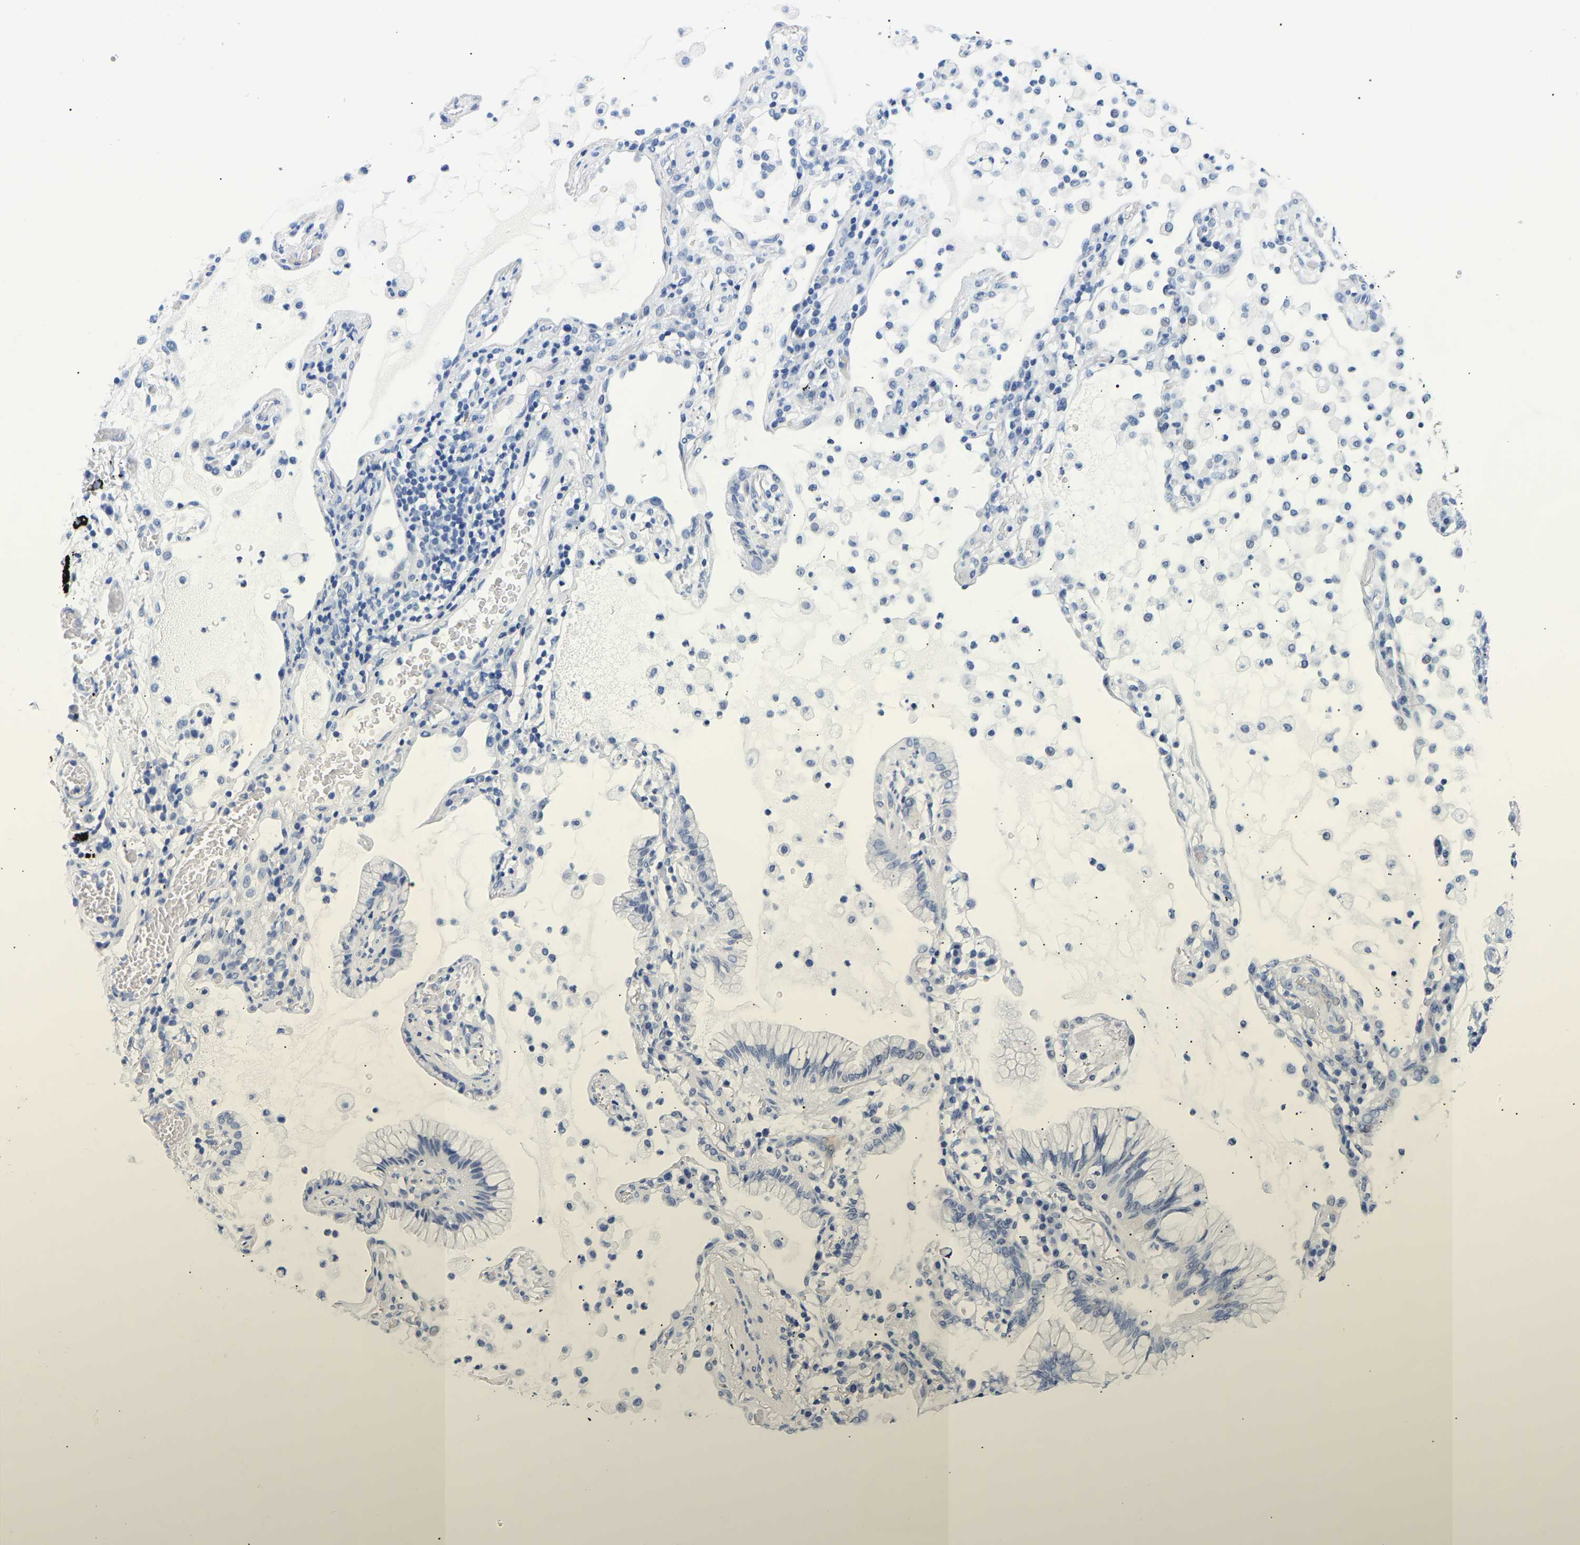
{"staining": {"intensity": "negative", "quantity": "none", "location": "none"}, "tissue": "lung cancer", "cell_type": "Tumor cells", "image_type": "cancer", "snomed": [{"axis": "morphology", "description": "Adenocarcinoma, NOS"}, {"axis": "topography", "description": "Lung"}], "caption": "Immunohistochemical staining of lung cancer (adenocarcinoma) demonstrates no significant expression in tumor cells.", "gene": "SPINK2", "patient": {"sex": "female", "age": 70}}